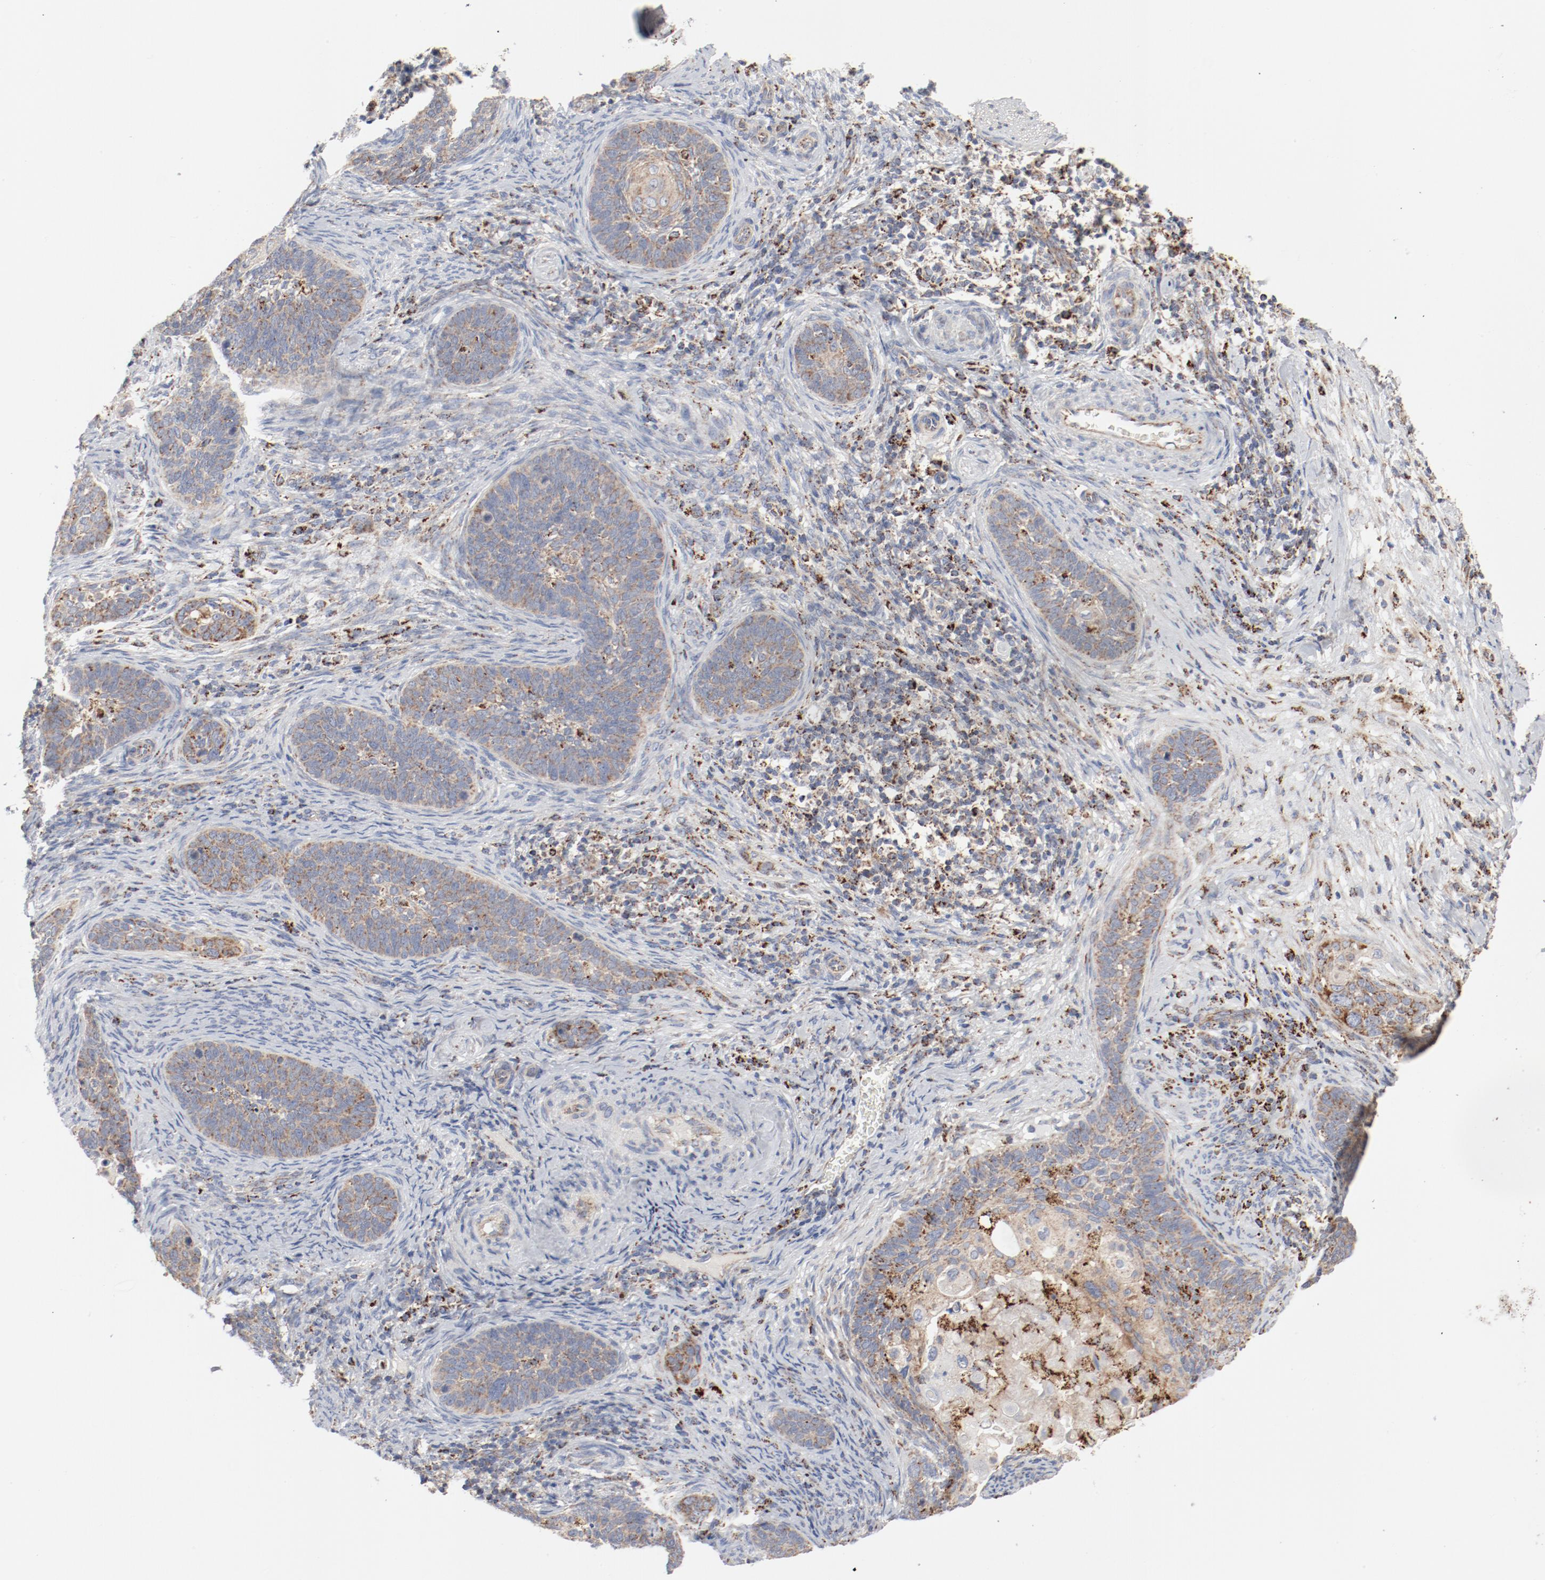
{"staining": {"intensity": "moderate", "quantity": ">75%", "location": "cytoplasmic/membranous"}, "tissue": "cervical cancer", "cell_type": "Tumor cells", "image_type": "cancer", "snomed": [{"axis": "morphology", "description": "Squamous cell carcinoma, NOS"}, {"axis": "topography", "description": "Cervix"}], "caption": "DAB (3,3'-diaminobenzidine) immunohistochemical staining of human cervical cancer reveals moderate cytoplasmic/membranous protein positivity in approximately >75% of tumor cells. (DAB (3,3'-diaminobenzidine) IHC with brightfield microscopy, high magnification).", "gene": "SETD3", "patient": {"sex": "female", "age": 33}}